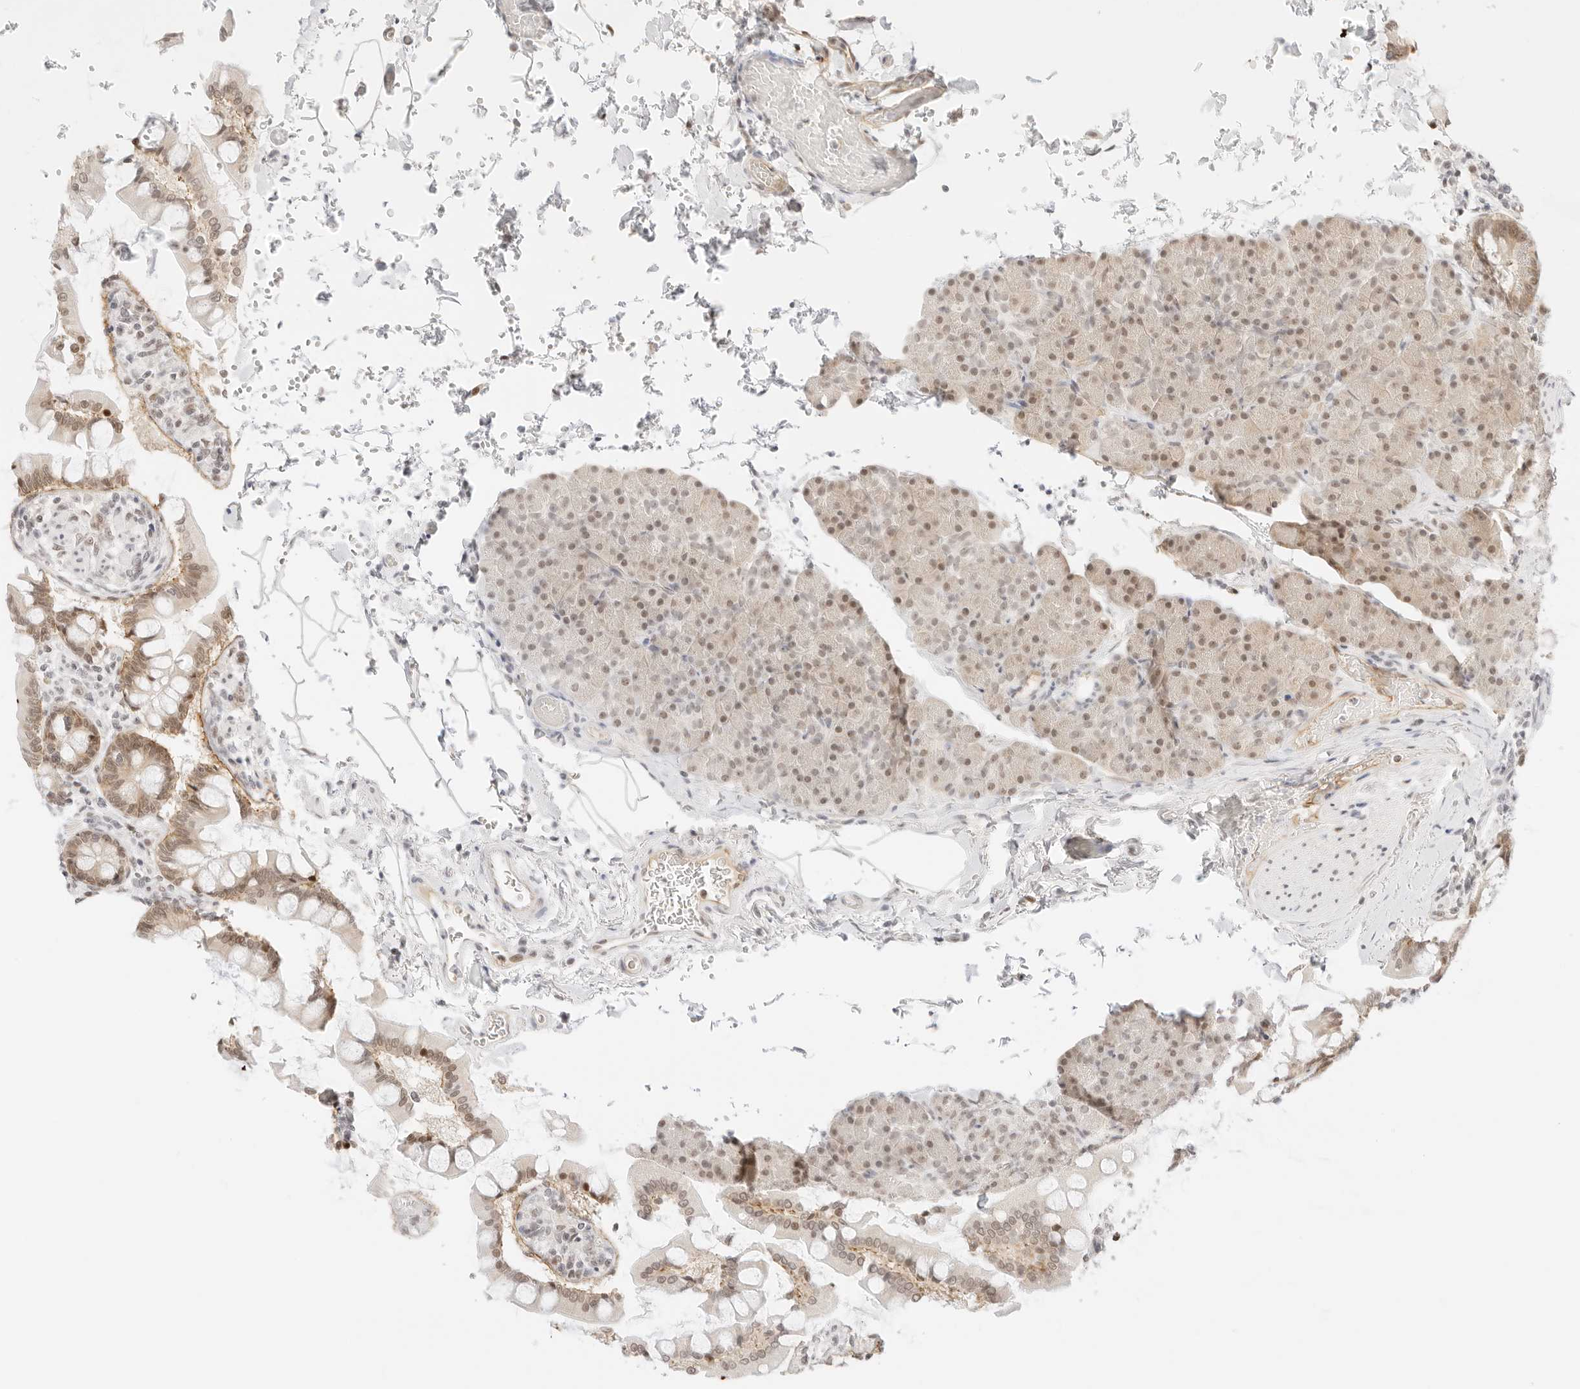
{"staining": {"intensity": "weak", "quantity": "25%-75%", "location": "nuclear"}, "tissue": "pancreas", "cell_type": "Exocrine glandular cells", "image_type": "normal", "snomed": [{"axis": "morphology", "description": "Normal tissue, NOS"}, {"axis": "topography", "description": "Pancreas"}], "caption": "A photomicrograph showing weak nuclear positivity in approximately 25%-75% of exocrine glandular cells in unremarkable pancreas, as visualized by brown immunohistochemical staining.", "gene": "ITGA6", "patient": {"sex": "female", "age": 43}}